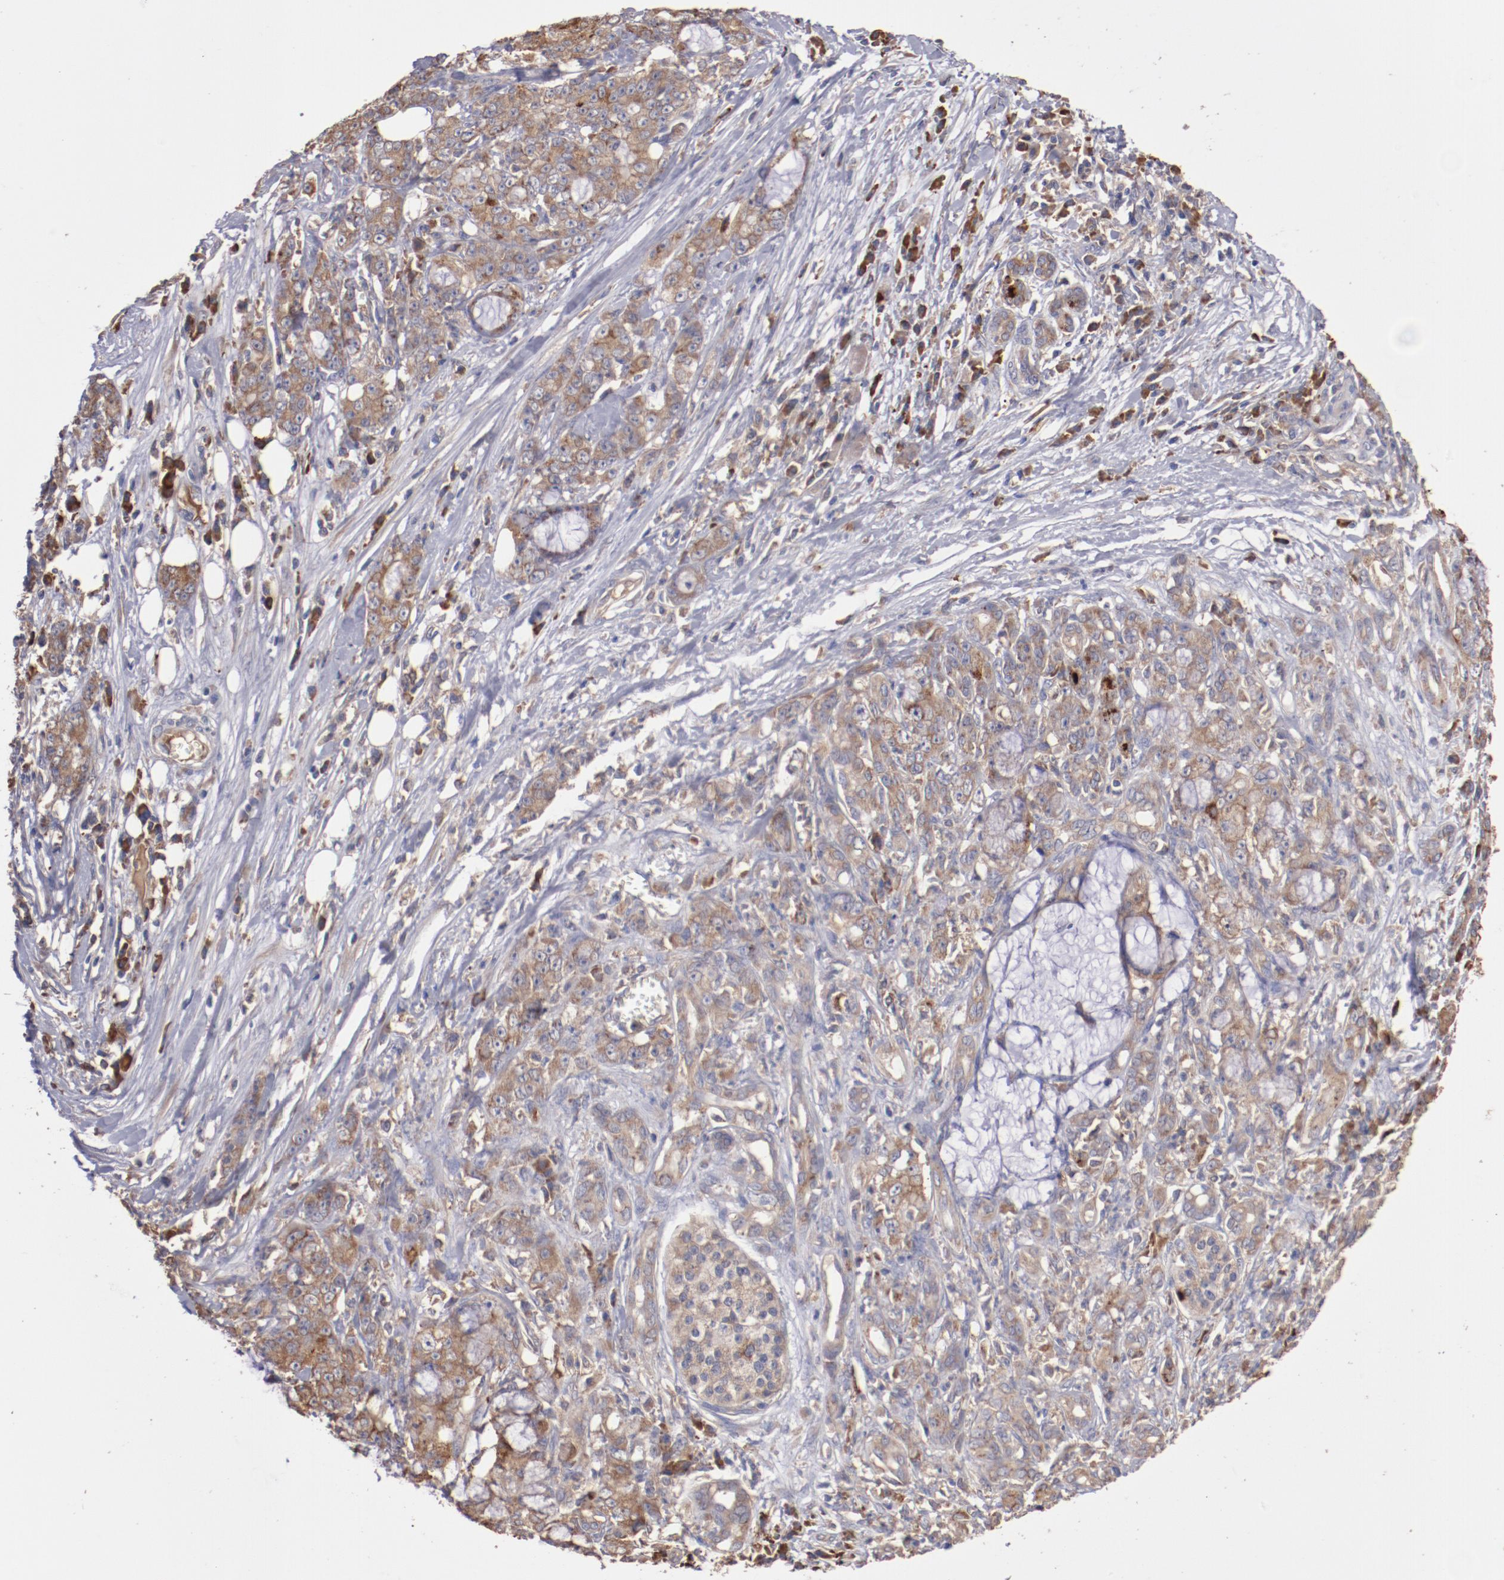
{"staining": {"intensity": "weak", "quantity": ">75%", "location": "cytoplasmic/membranous"}, "tissue": "pancreatic cancer", "cell_type": "Tumor cells", "image_type": "cancer", "snomed": [{"axis": "morphology", "description": "Adenocarcinoma, NOS"}, {"axis": "topography", "description": "Pancreas"}], "caption": "The histopathology image shows staining of pancreatic adenocarcinoma, revealing weak cytoplasmic/membranous protein staining (brown color) within tumor cells.", "gene": "NFKBIE", "patient": {"sex": "female", "age": 73}}